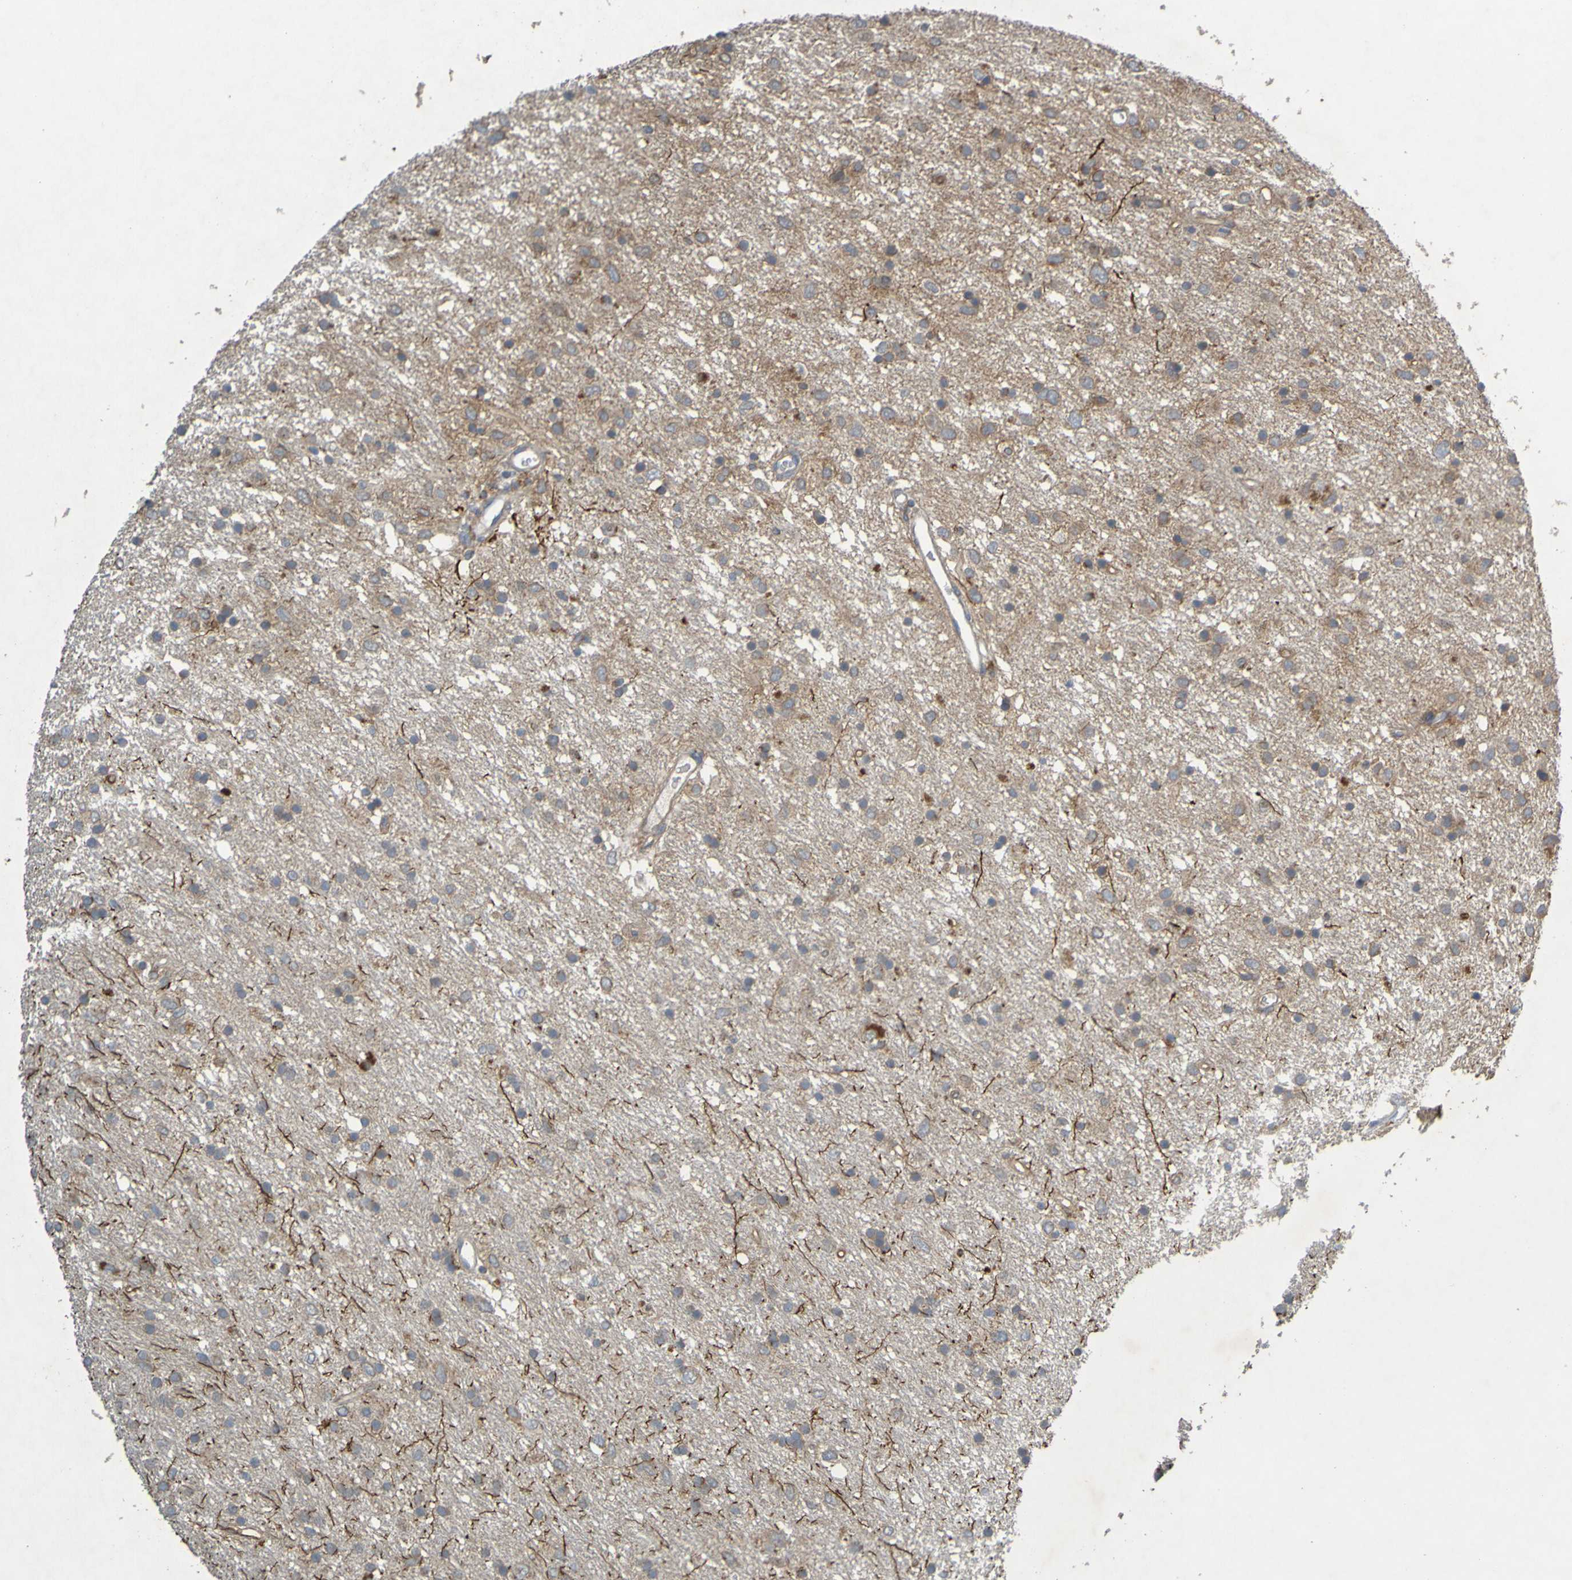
{"staining": {"intensity": "weak", "quantity": ">75%", "location": "cytoplasmic/membranous"}, "tissue": "glioma", "cell_type": "Tumor cells", "image_type": "cancer", "snomed": [{"axis": "morphology", "description": "Glioma, malignant, Low grade"}, {"axis": "topography", "description": "Brain"}], "caption": "A histopathology image of human low-grade glioma (malignant) stained for a protein demonstrates weak cytoplasmic/membranous brown staining in tumor cells.", "gene": "B3GAT2", "patient": {"sex": "male", "age": 77}}